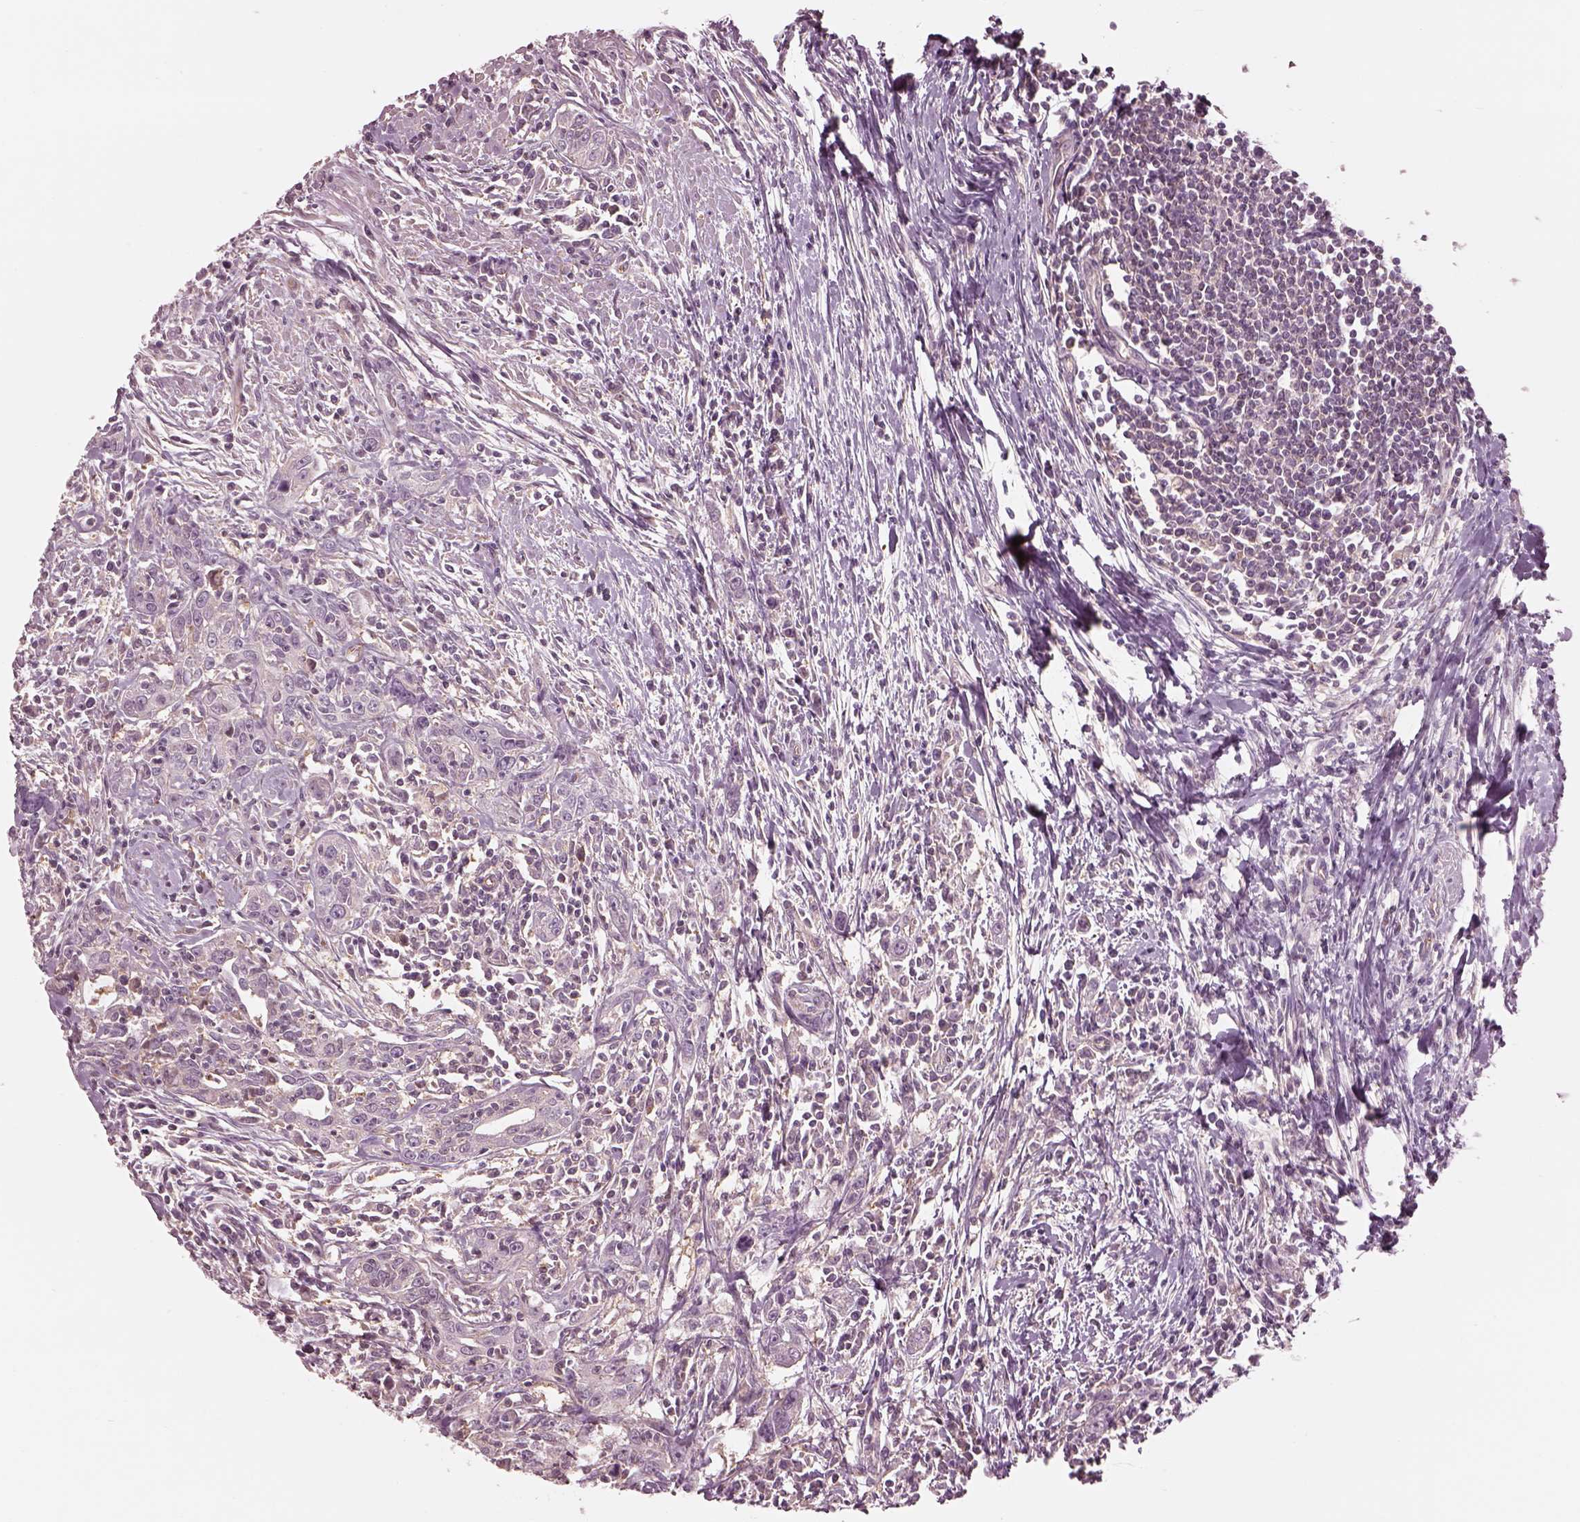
{"staining": {"intensity": "negative", "quantity": "none", "location": "none"}, "tissue": "urothelial cancer", "cell_type": "Tumor cells", "image_type": "cancer", "snomed": [{"axis": "morphology", "description": "Urothelial carcinoma, High grade"}, {"axis": "topography", "description": "Urinary bladder"}], "caption": "The micrograph exhibits no significant positivity in tumor cells of urothelial carcinoma (high-grade).", "gene": "STK33", "patient": {"sex": "male", "age": 83}}